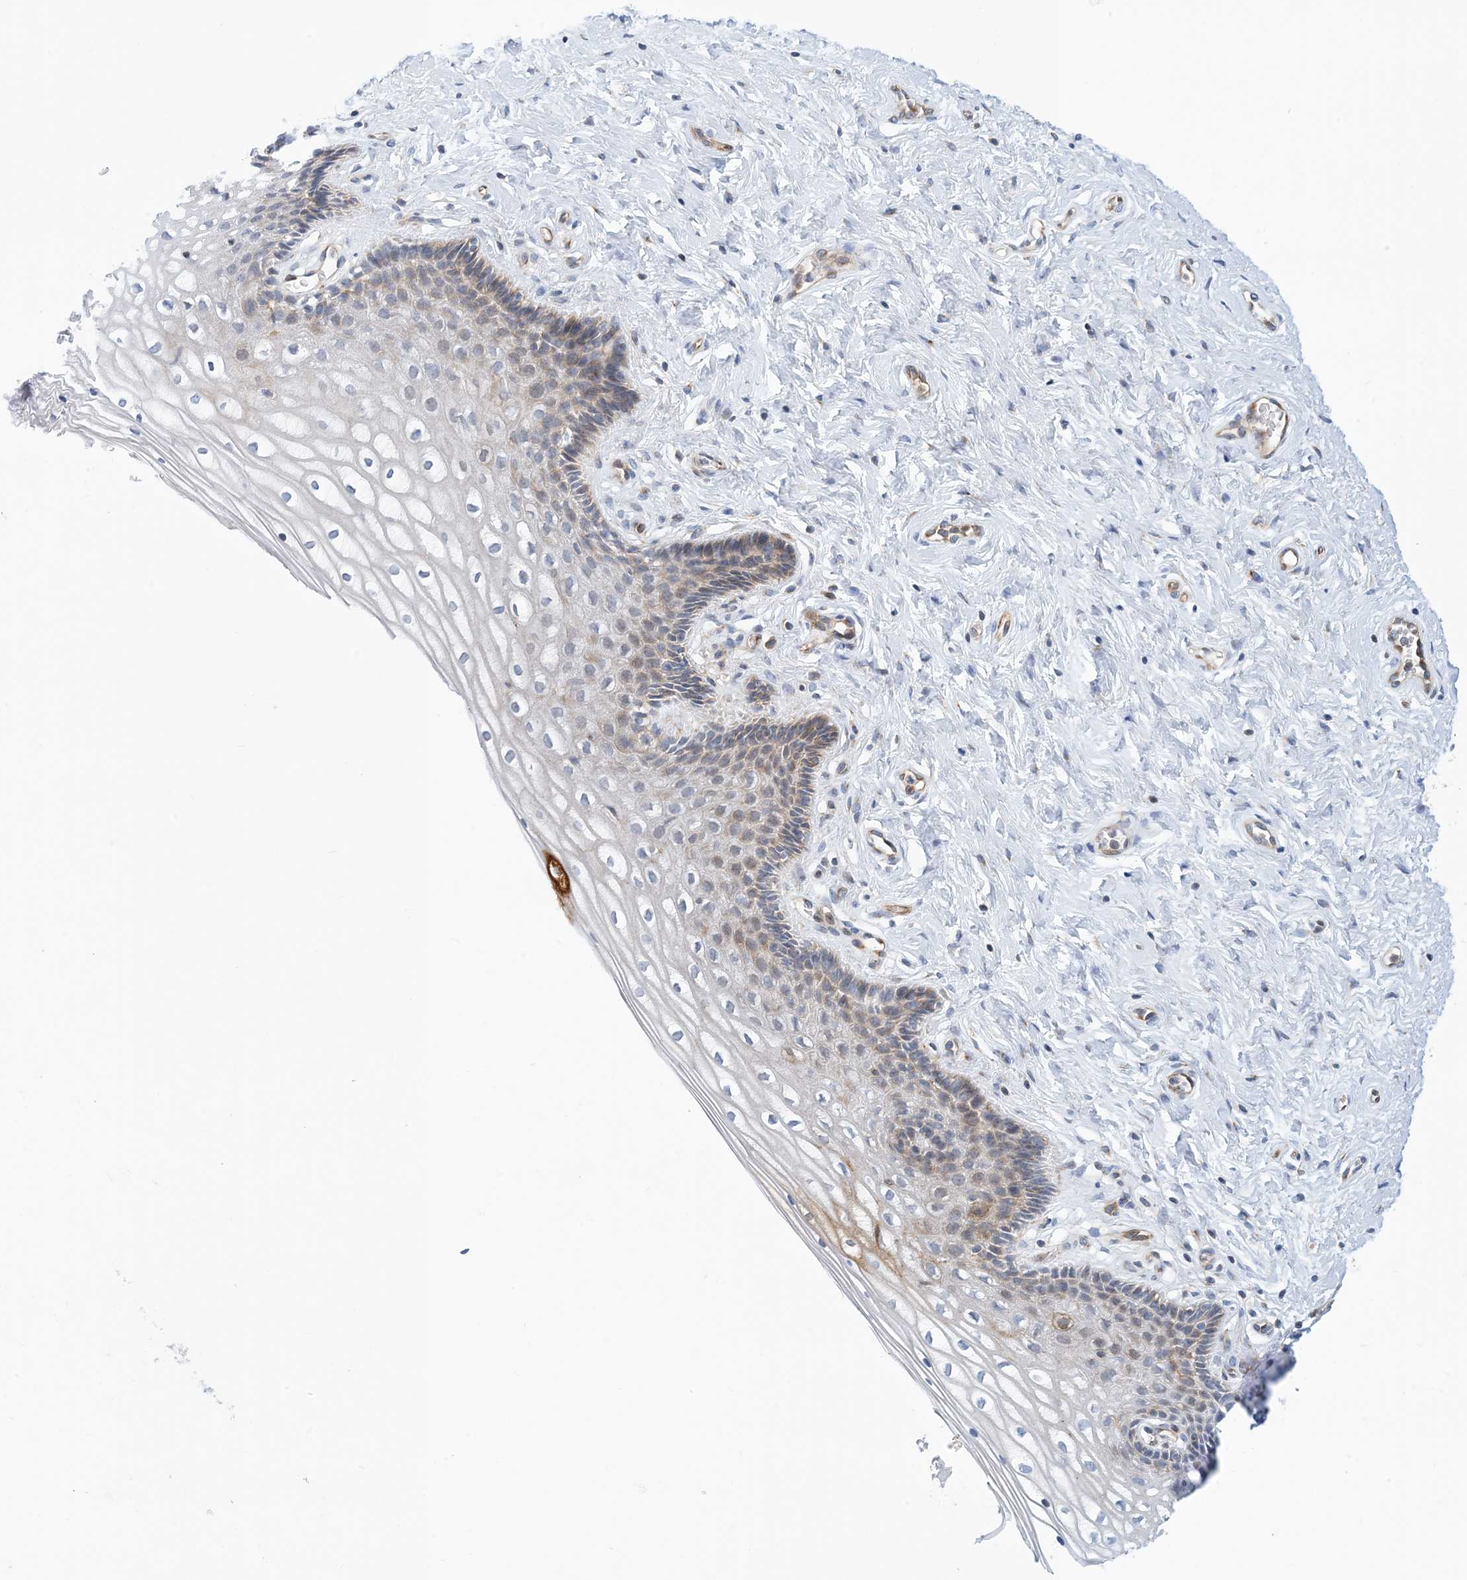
{"staining": {"intensity": "negative", "quantity": "none", "location": "none"}, "tissue": "cervix", "cell_type": "Glandular cells", "image_type": "normal", "snomed": [{"axis": "morphology", "description": "Normal tissue, NOS"}, {"axis": "topography", "description": "Cervix"}], "caption": "Glandular cells are negative for protein expression in unremarkable human cervix. (IHC, brightfield microscopy, high magnification).", "gene": "PCDHA2", "patient": {"sex": "female", "age": 33}}